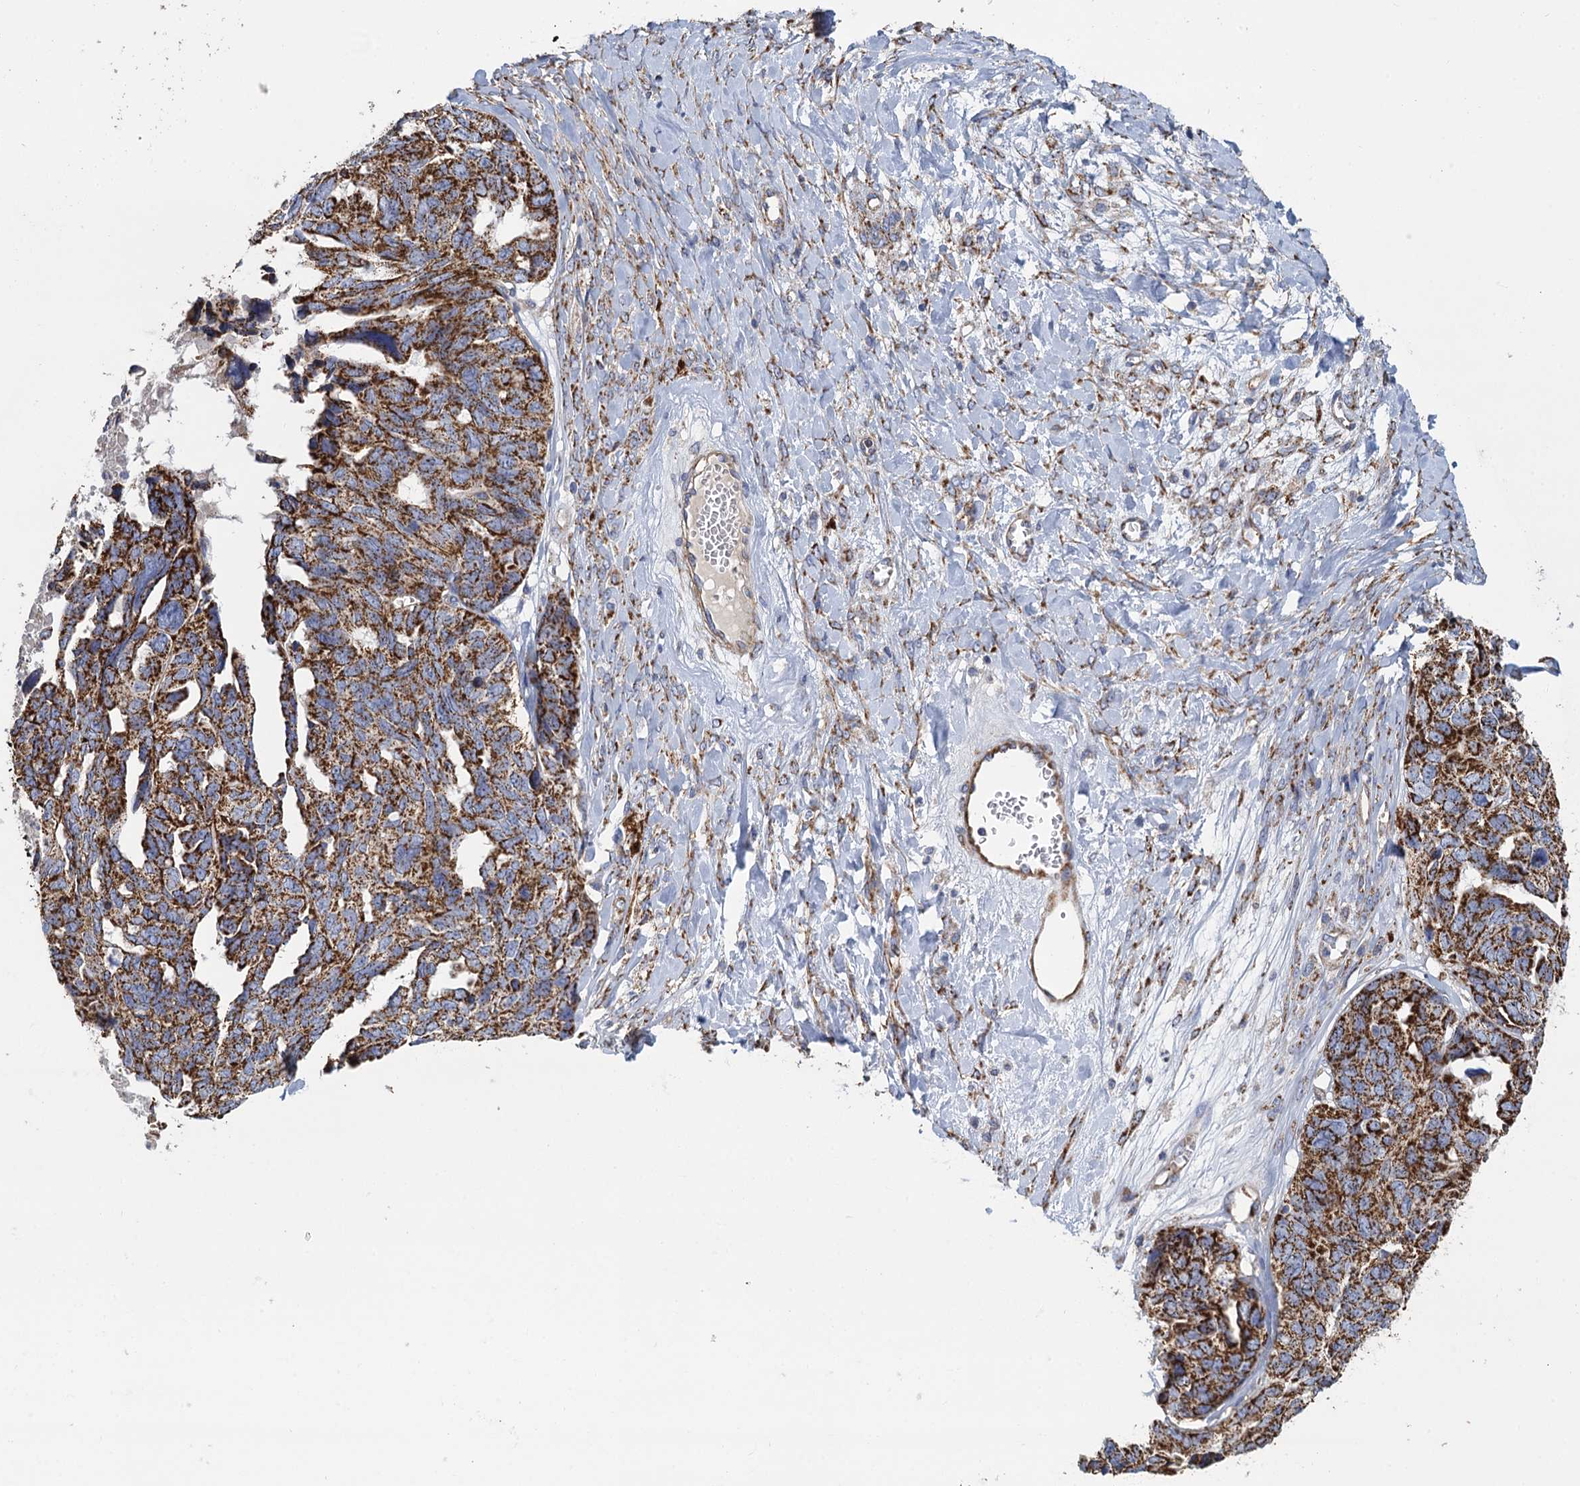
{"staining": {"intensity": "strong", "quantity": ">75%", "location": "cytoplasmic/membranous"}, "tissue": "ovarian cancer", "cell_type": "Tumor cells", "image_type": "cancer", "snomed": [{"axis": "morphology", "description": "Cystadenocarcinoma, serous, NOS"}, {"axis": "topography", "description": "Ovary"}], "caption": "Ovarian serous cystadenocarcinoma tissue reveals strong cytoplasmic/membranous expression in about >75% of tumor cells, visualized by immunohistochemistry. The staining was performed using DAB, with brown indicating positive protein expression. Nuclei are stained blue with hematoxylin.", "gene": "GCSH", "patient": {"sex": "female", "age": 79}}